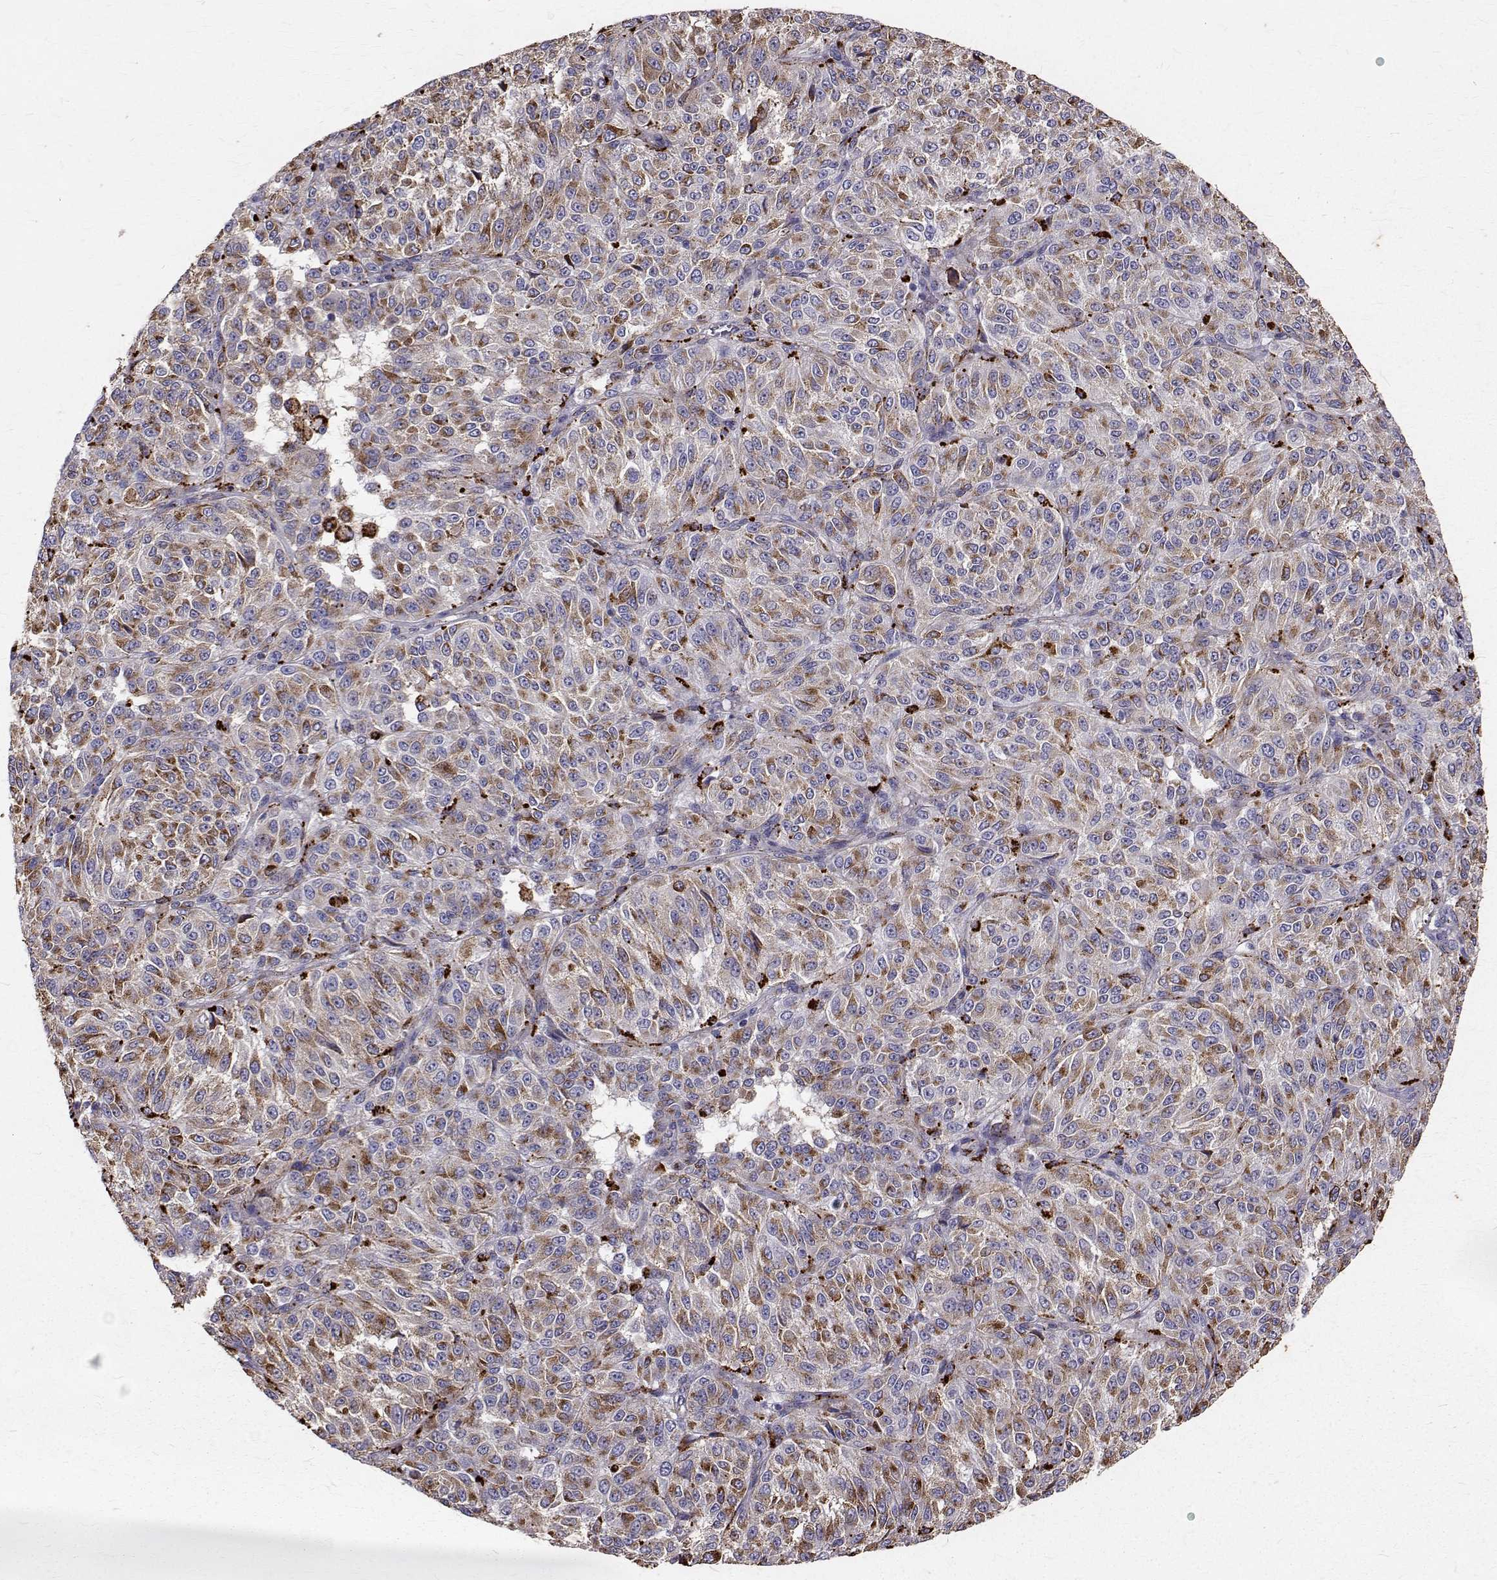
{"staining": {"intensity": "moderate", "quantity": "25%-75%", "location": "cytoplasmic/membranous"}, "tissue": "melanoma", "cell_type": "Tumor cells", "image_type": "cancer", "snomed": [{"axis": "morphology", "description": "Malignant melanoma, Metastatic site"}, {"axis": "topography", "description": "Brain"}], "caption": "Malignant melanoma (metastatic site) stained with a brown dye demonstrates moderate cytoplasmic/membranous positive expression in approximately 25%-75% of tumor cells.", "gene": "TPP1", "patient": {"sex": "female", "age": 56}}